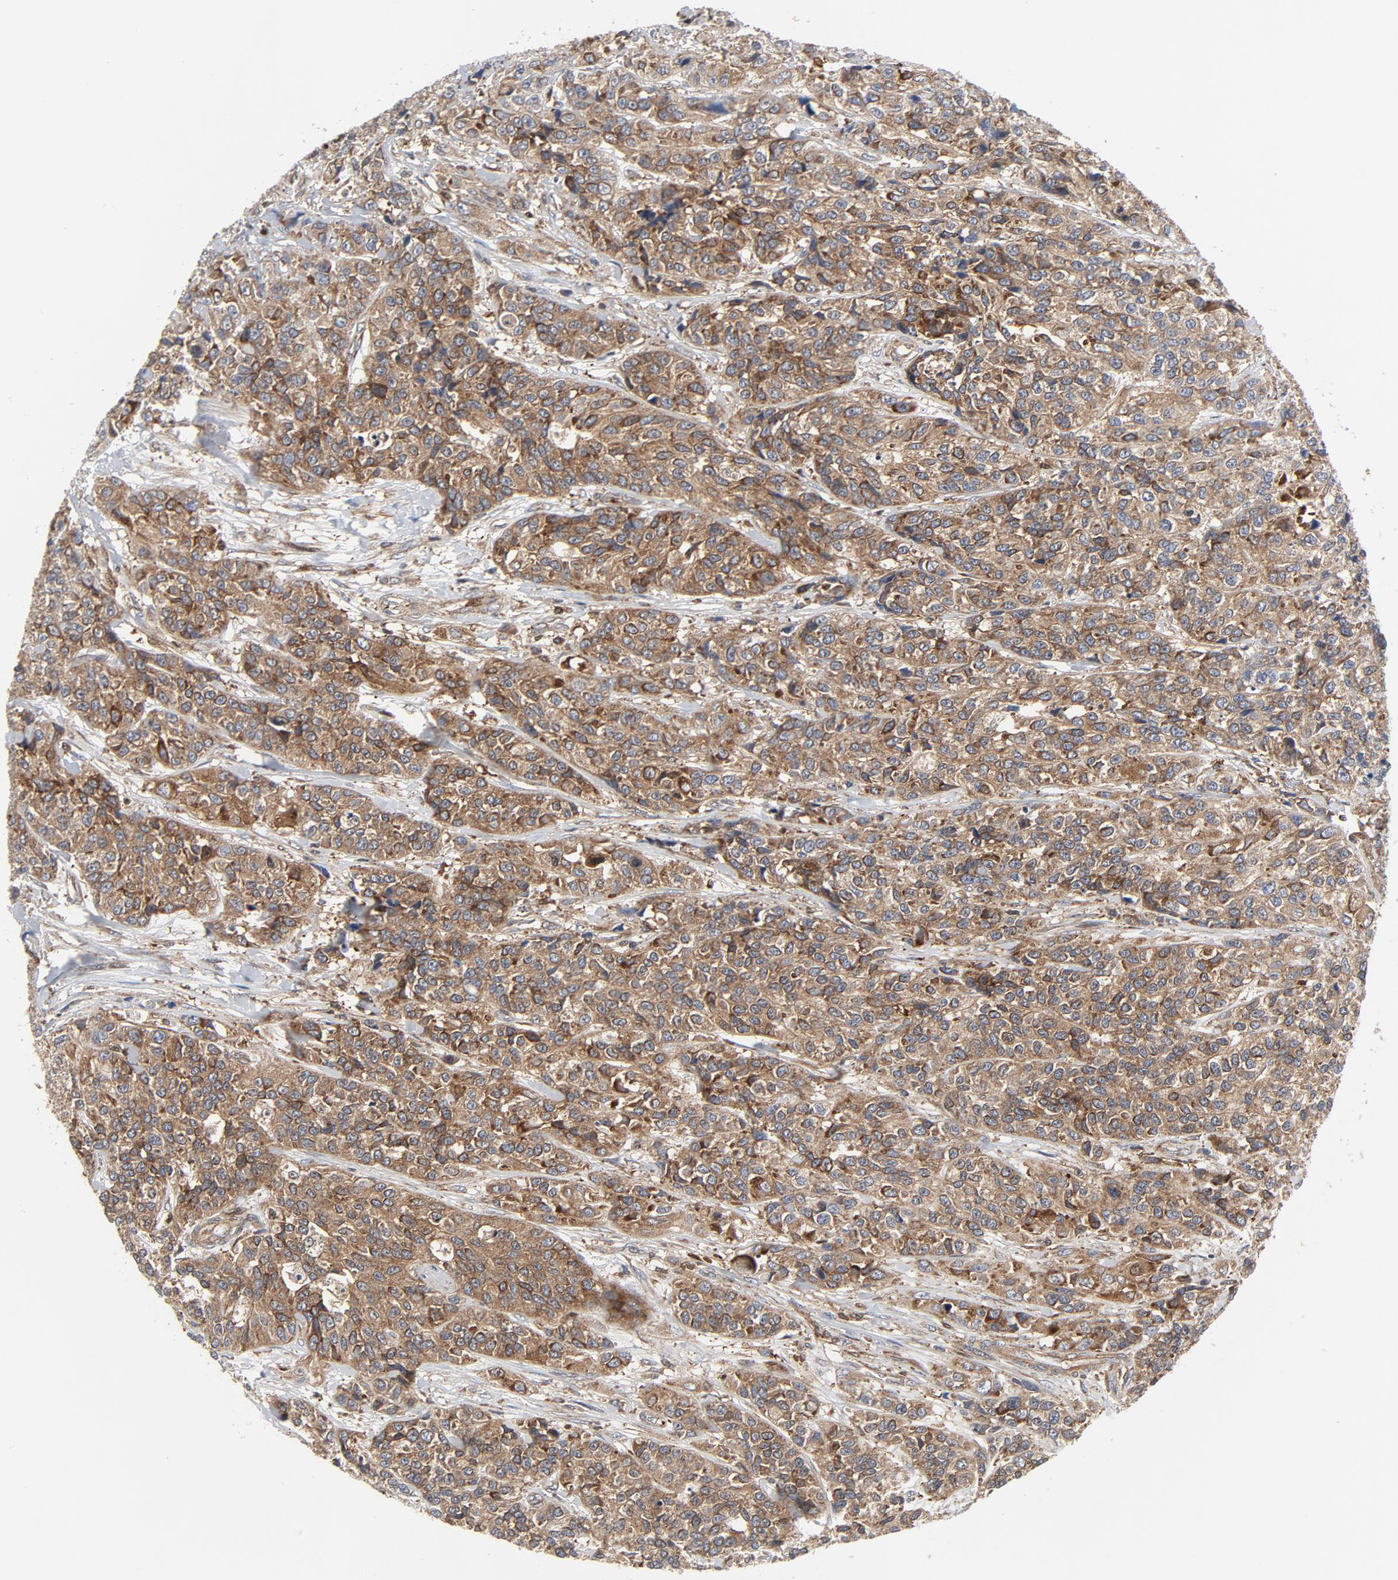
{"staining": {"intensity": "moderate", "quantity": ">75%", "location": "cytoplasmic/membranous"}, "tissue": "urothelial cancer", "cell_type": "Tumor cells", "image_type": "cancer", "snomed": [{"axis": "morphology", "description": "Urothelial carcinoma, High grade"}, {"axis": "topography", "description": "Urinary bladder"}], "caption": "High-grade urothelial carcinoma stained with a brown dye reveals moderate cytoplasmic/membranous positive staining in about >75% of tumor cells.", "gene": "YES1", "patient": {"sex": "female", "age": 81}}